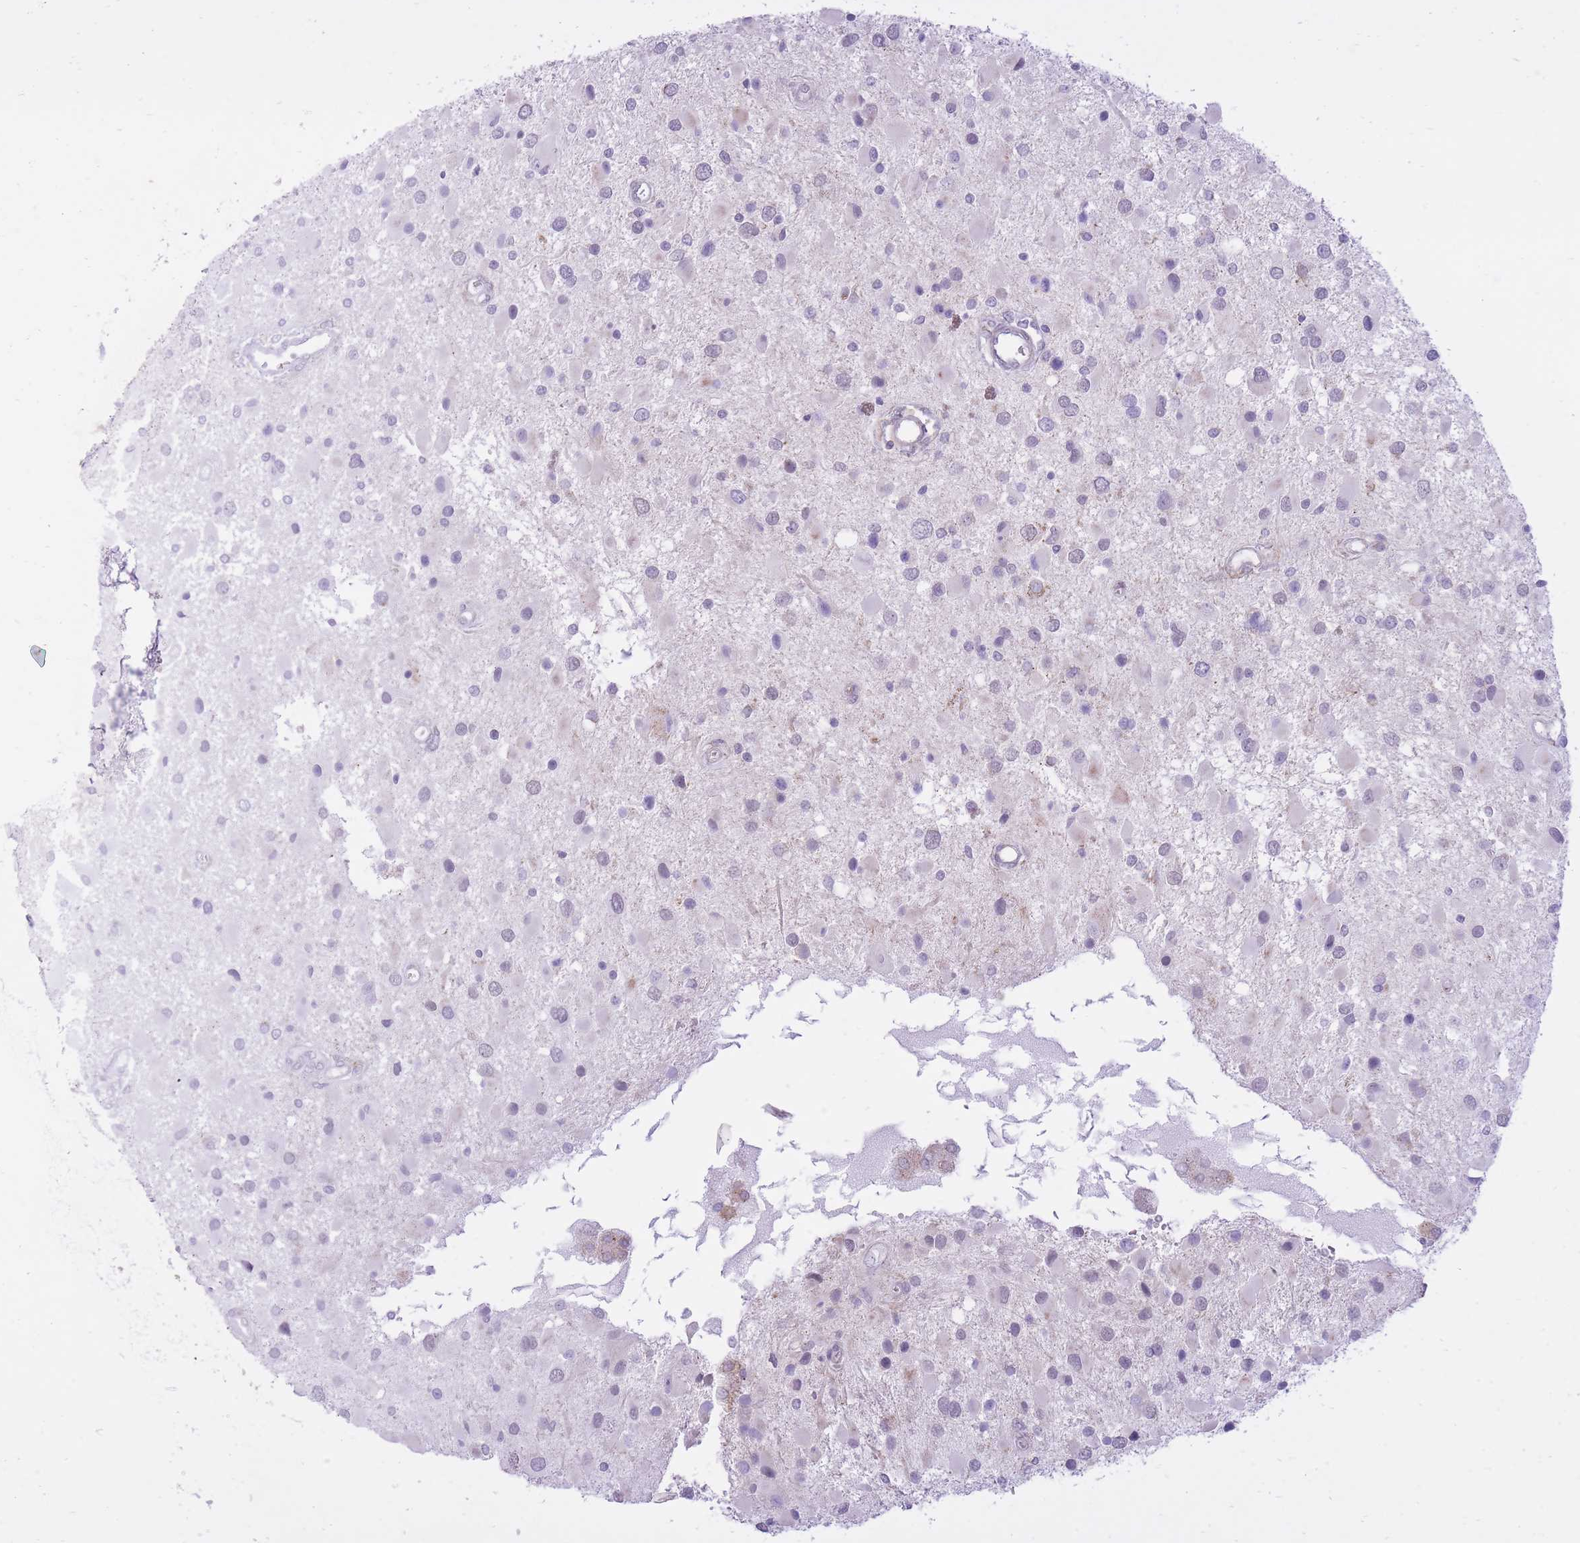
{"staining": {"intensity": "negative", "quantity": "none", "location": "none"}, "tissue": "glioma", "cell_type": "Tumor cells", "image_type": "cancer", "snomed": [{"axis": "morphology", "description": "Glioma, malignant, High grade"}, {"axis": "topography", "description": "Brain"}], "caption": "There is no significant expression in tumor cells of malignant high-grade glioma.", "gene": "DENND2D", "patient": {"sex": "male", "age": 53}}